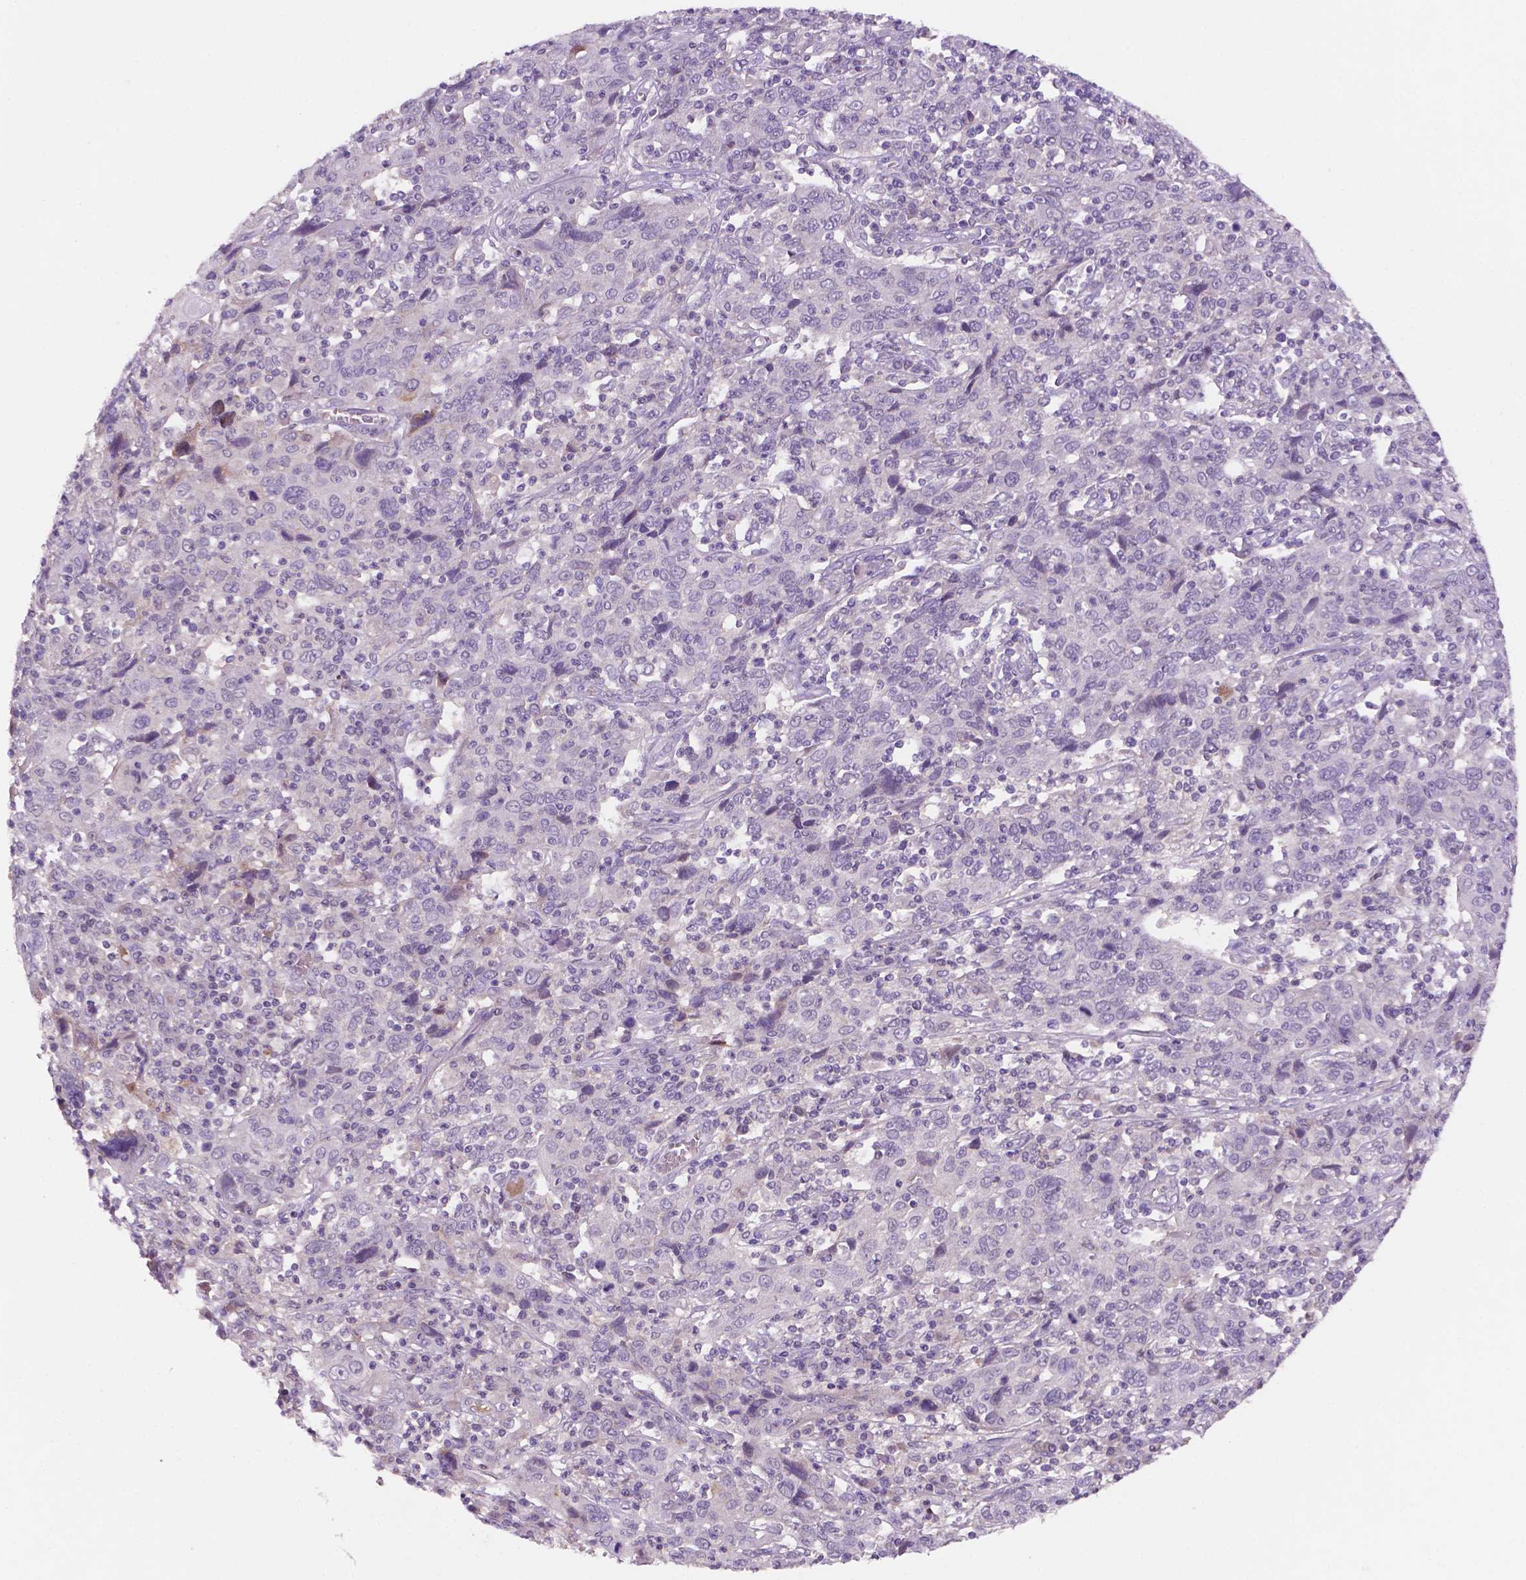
{"staining": {"intensity": "negative", "quantity": "none", "location": "none"}, "tissue": "cervical cancer", "cell_type": "Tumor cells", "image_type": "cancer", "snomed": [{"axis": "morphology", "description": "Squamous cell carcinoma, NOS"}, {"axis": "topography", "description": "Cervix"}], "caption": "Micrograph shows no significant protein positivity in tumor cells of cervical squamous cell carcinoma.", "gene": "FBLN1", "patient": {"sex": "female", "age": 46}}